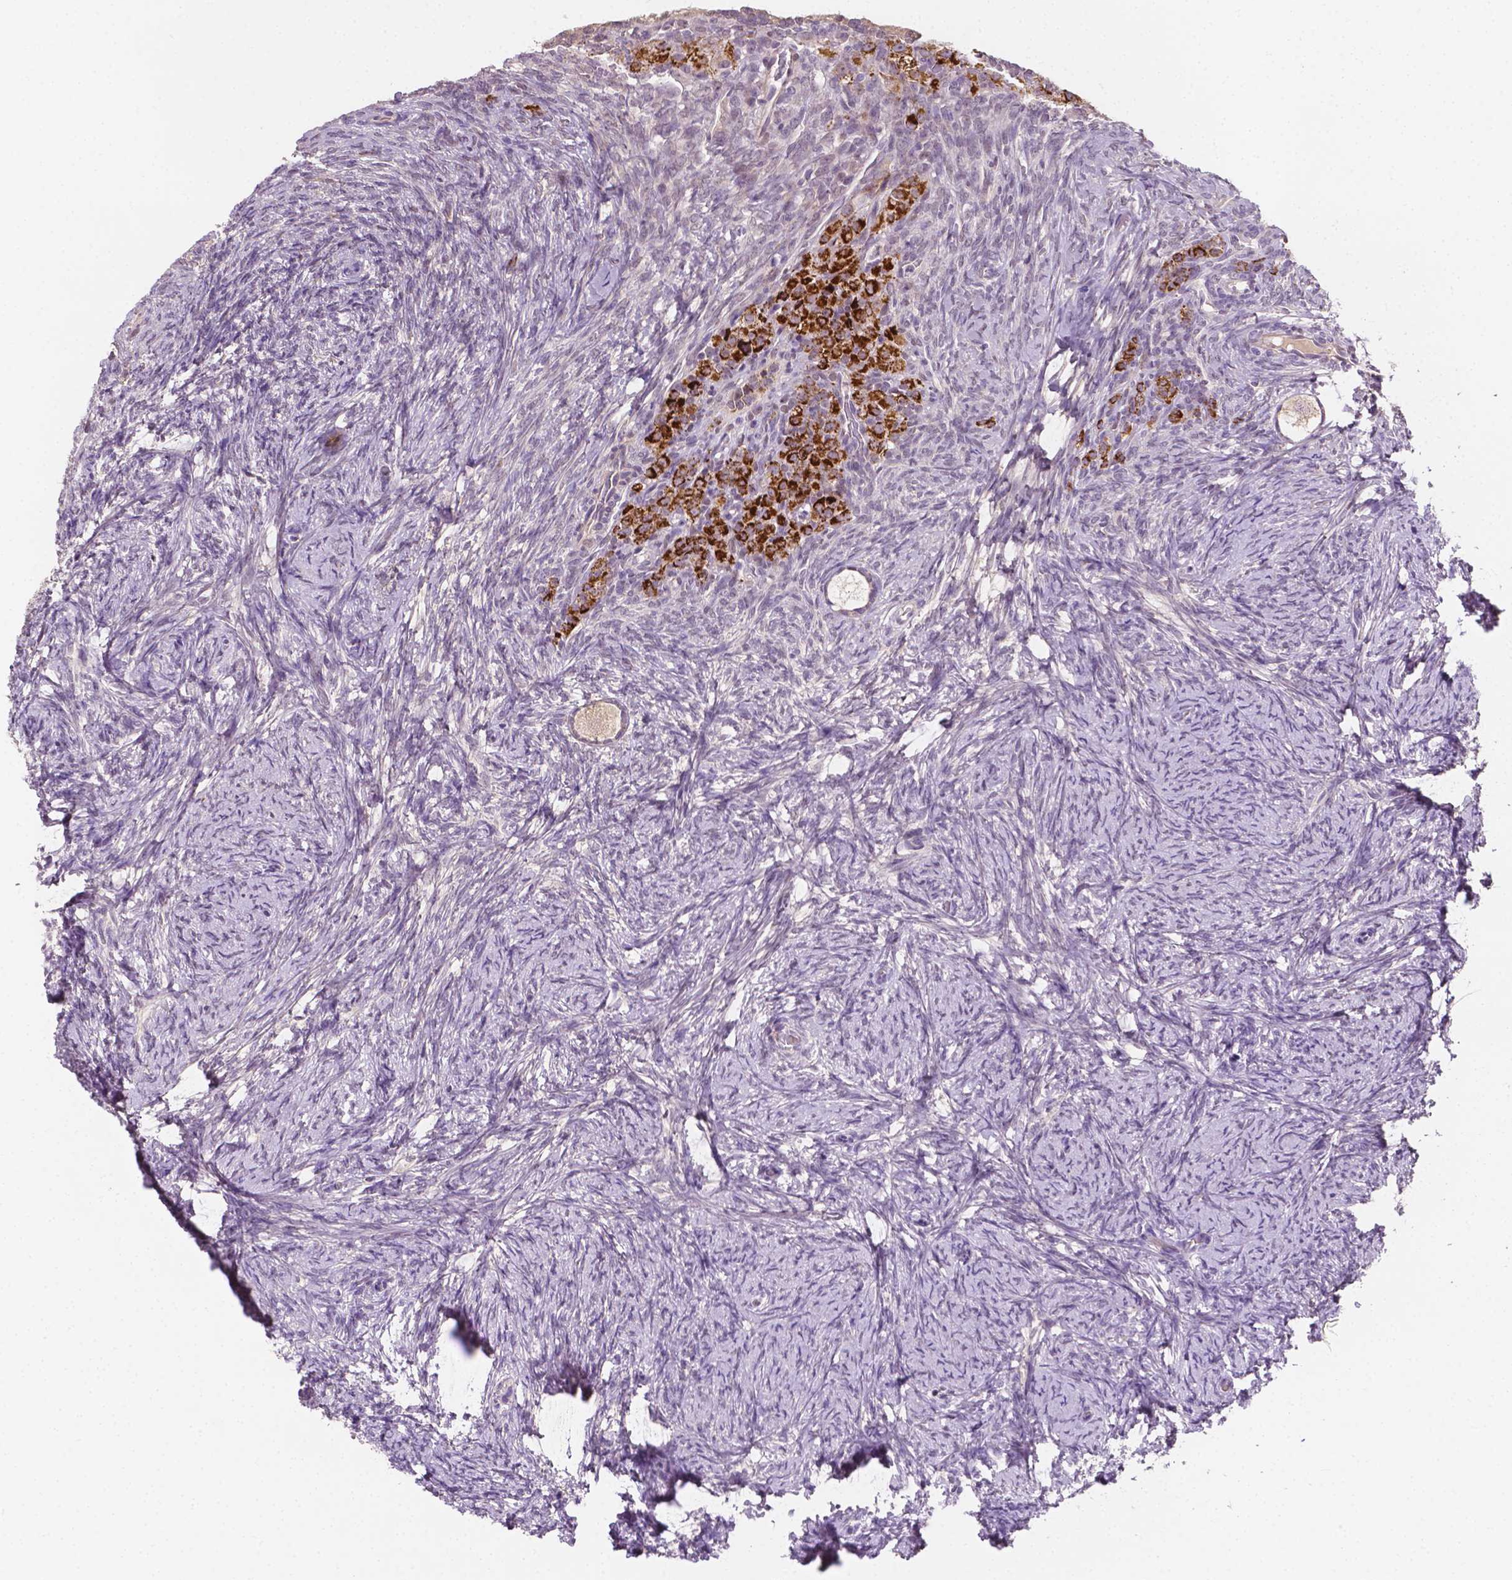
{"staining": {"intensity": "negative", "quantity": "none", "location": "none"}, "tissue": "ovary", "cell_type": "Follicle cells", "image_type": "normal", "snomed": [{"axis": "morphology", "description": "Normal tissue, NOS"}, {"axis": "topography", "description": "Ovary"}], "caption": "IHC photomicrograph of unremarkable ovary: ovary stained with DAB (3,3'-diaminobenzidine) displays no significant protein positivity in follicle cells.", "gene": "MROH6", "patient": {"sex": "female", "age": 34}}